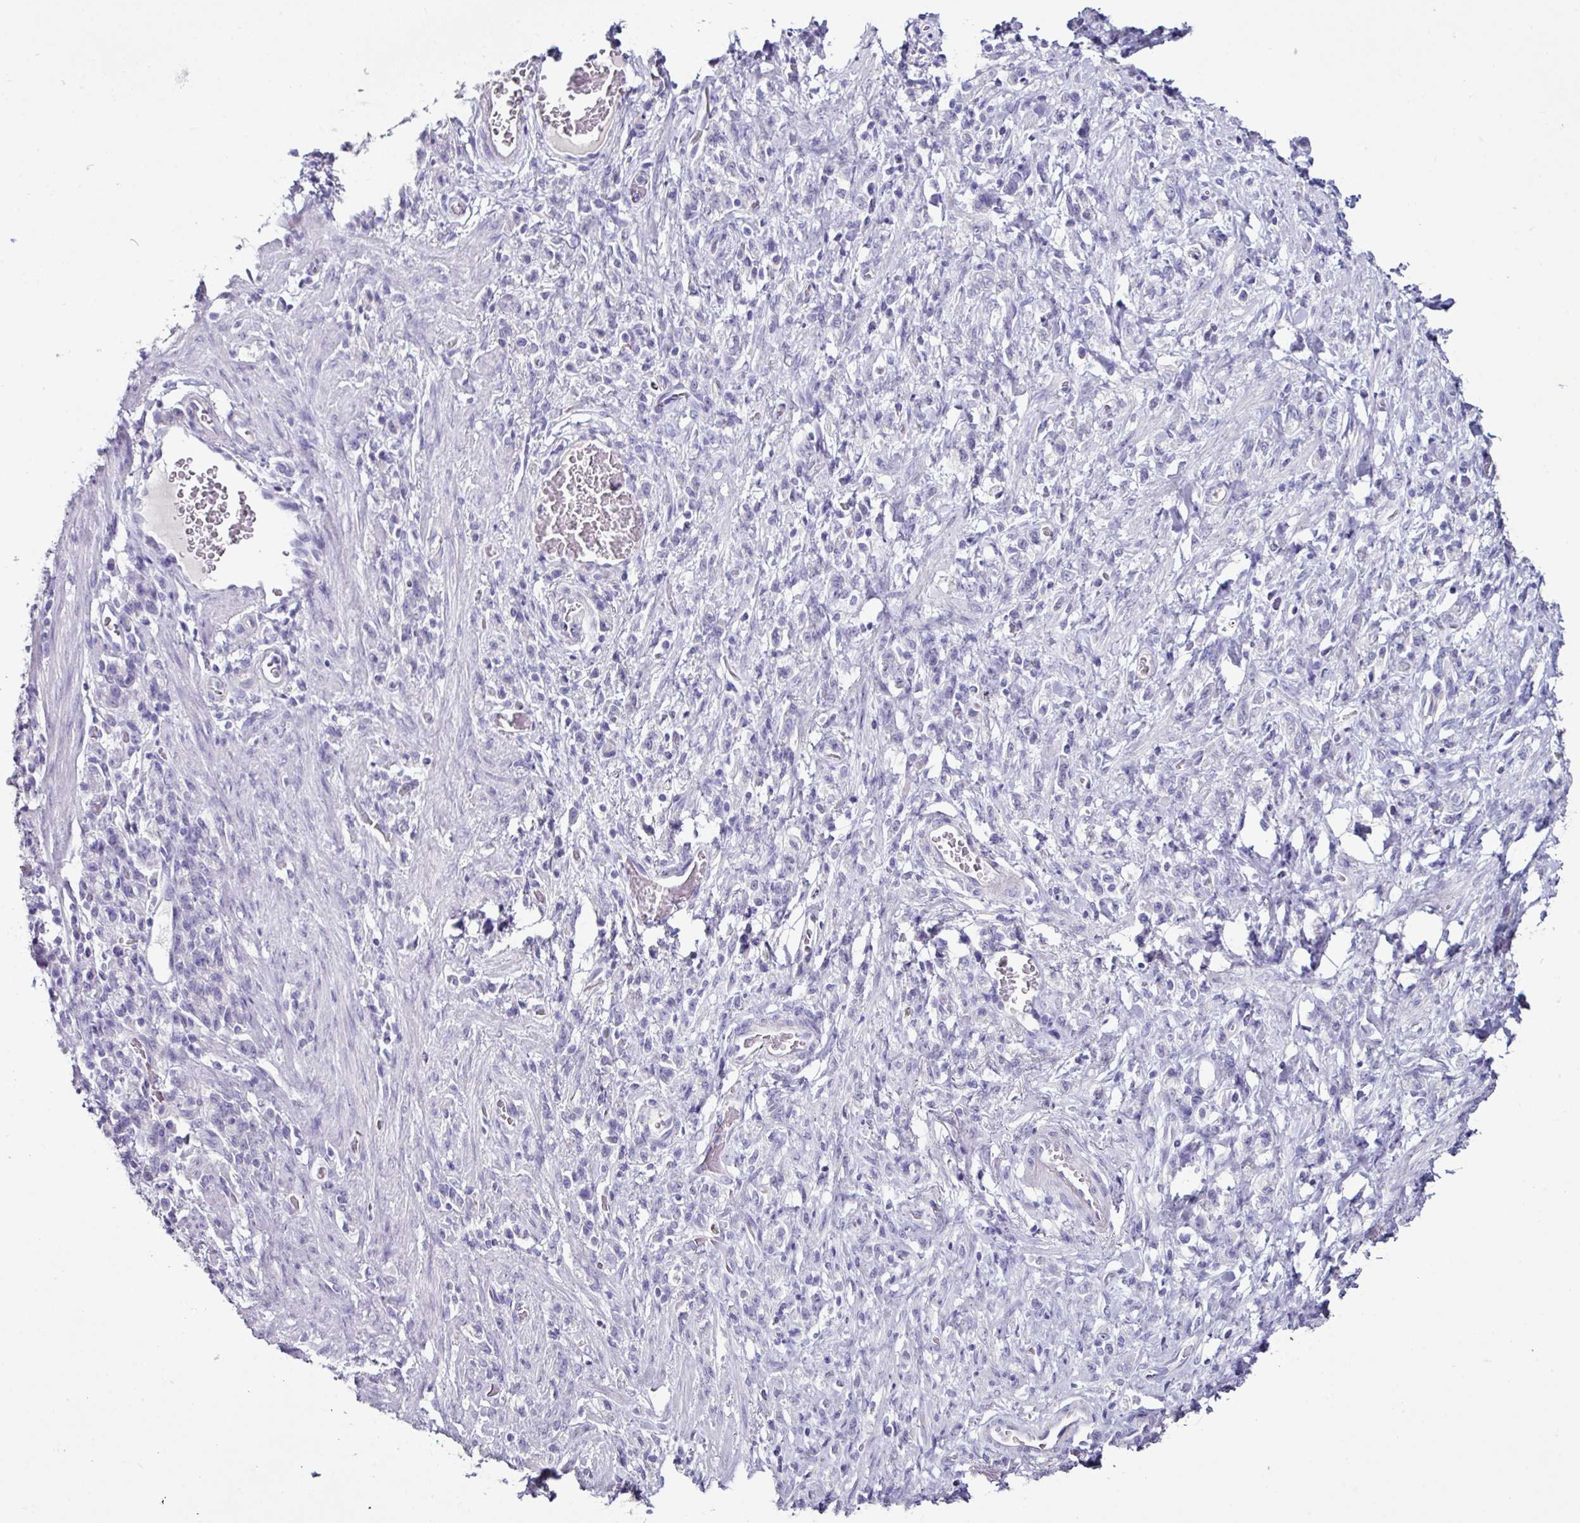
{"staining": {"intensity": "negative", "quantity": "none", "location": "none"}, "tissue": "stomach cancer", "cell_type": "Tumor cells", "image_type": "cancer", "snomed": [{"axis": "morphology", "description": "Adenocarcinoma, NOS"}, {"axis": "topography", "description": "Stomach"}], "caption": "Stomach cancer stained for a protein using immunohistochemistry exhibits no staining tumor cells.", "gene": "GLP2R", "patient": {"sex": "male", "age": 77}}